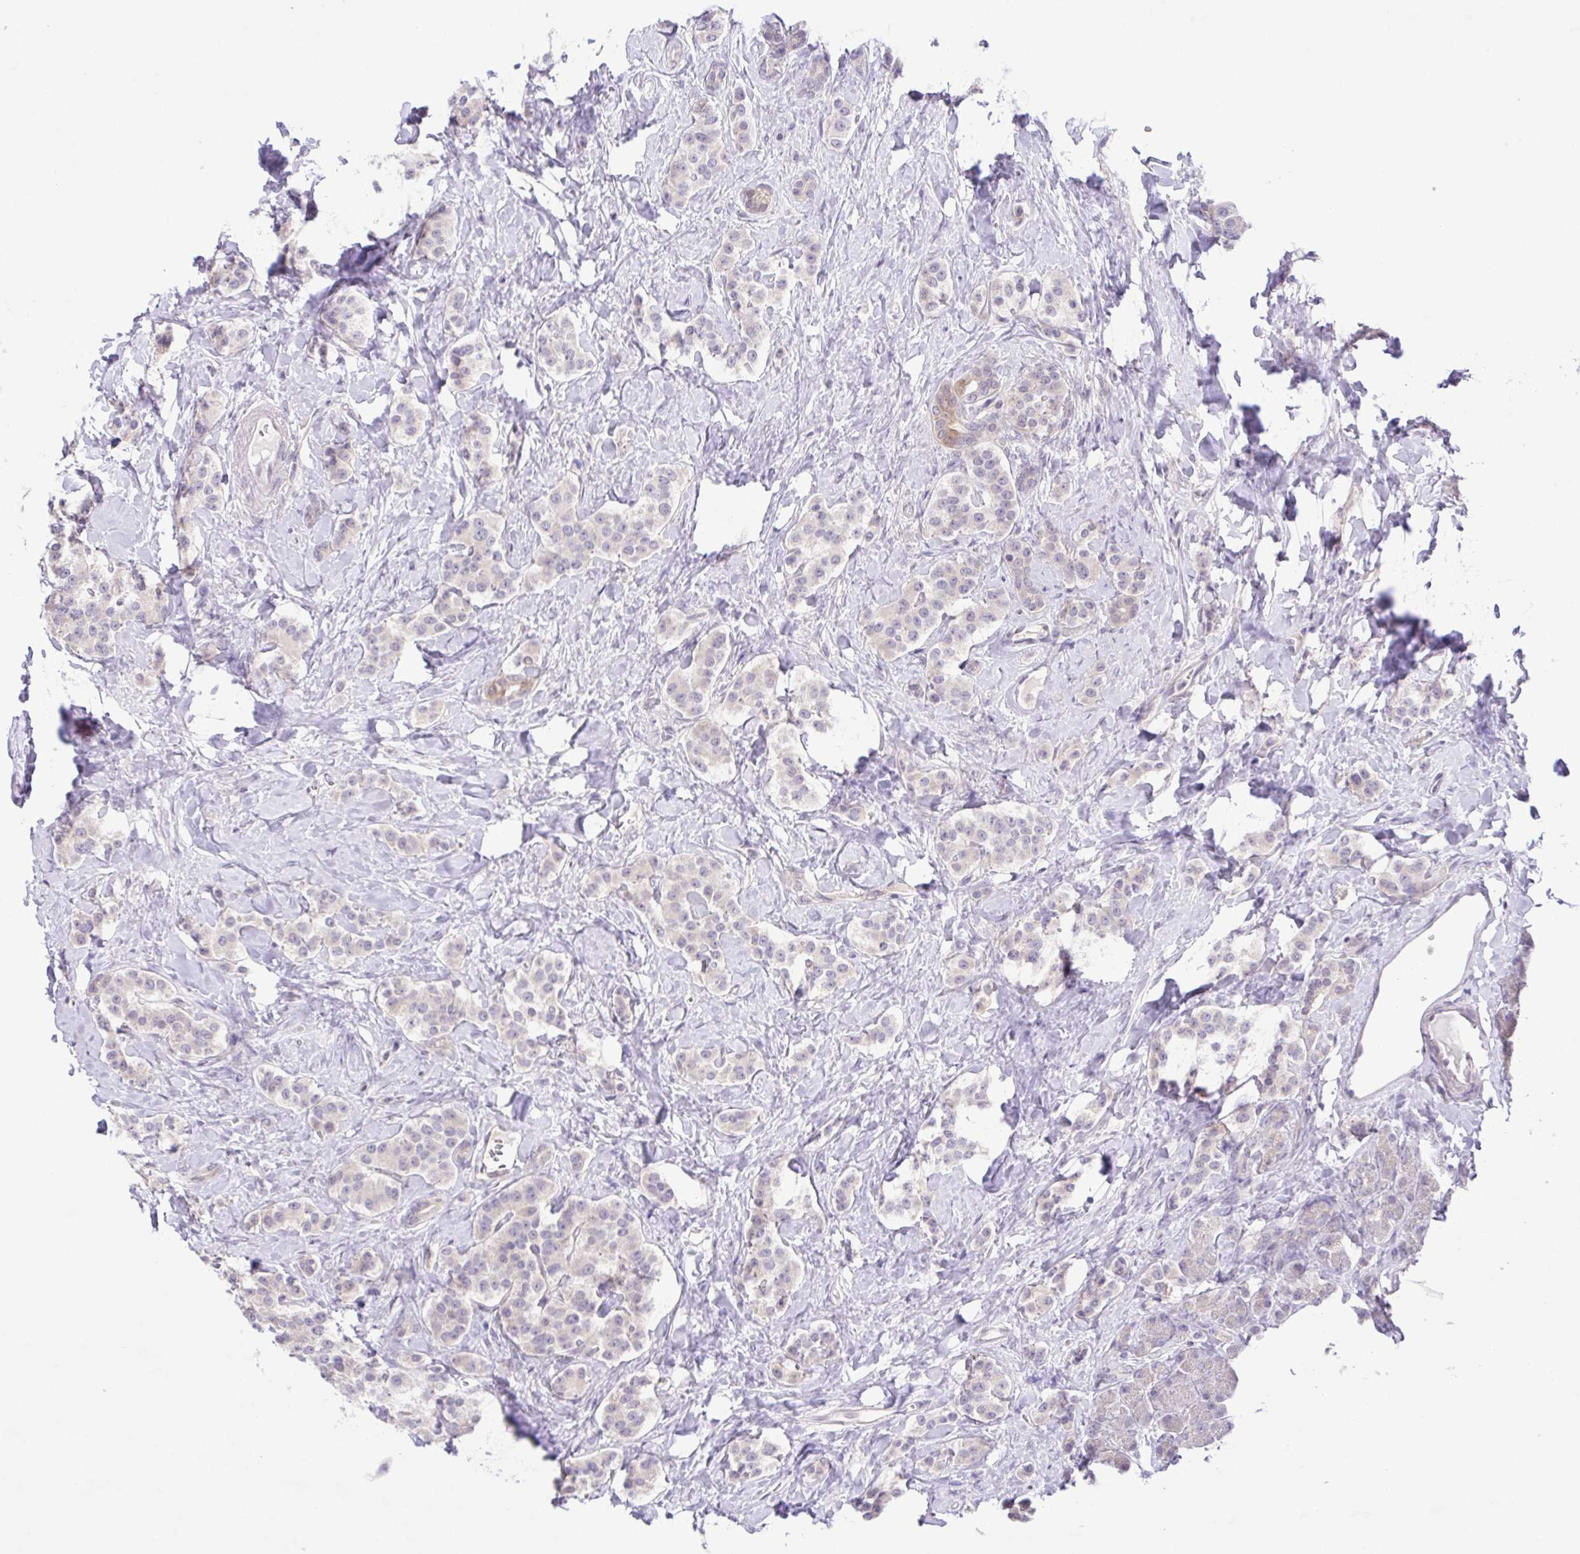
{"staining": {"intensity": "negative", "quantity": "none", "location": "none"}, "tissue": "carcinoid", "cell_type": "Tumor cells", "image_type": "cancer", "snomed": [{"axis": "morphology", "description": "Normal tissue, NOS"}, {"axis": "morphology", "description": "Carcinoid, malignant, NOS"}, {"axis": "topography", "description": "Pancreas"}], "caption": "High power microscopy photomicrograph of an immunohistochemistry micrograph of malignant carcinoid, revealing no significant positivity in tumor cells.", "gene": "IL1RN", "patient": {"sex": "male", "age": 36}}